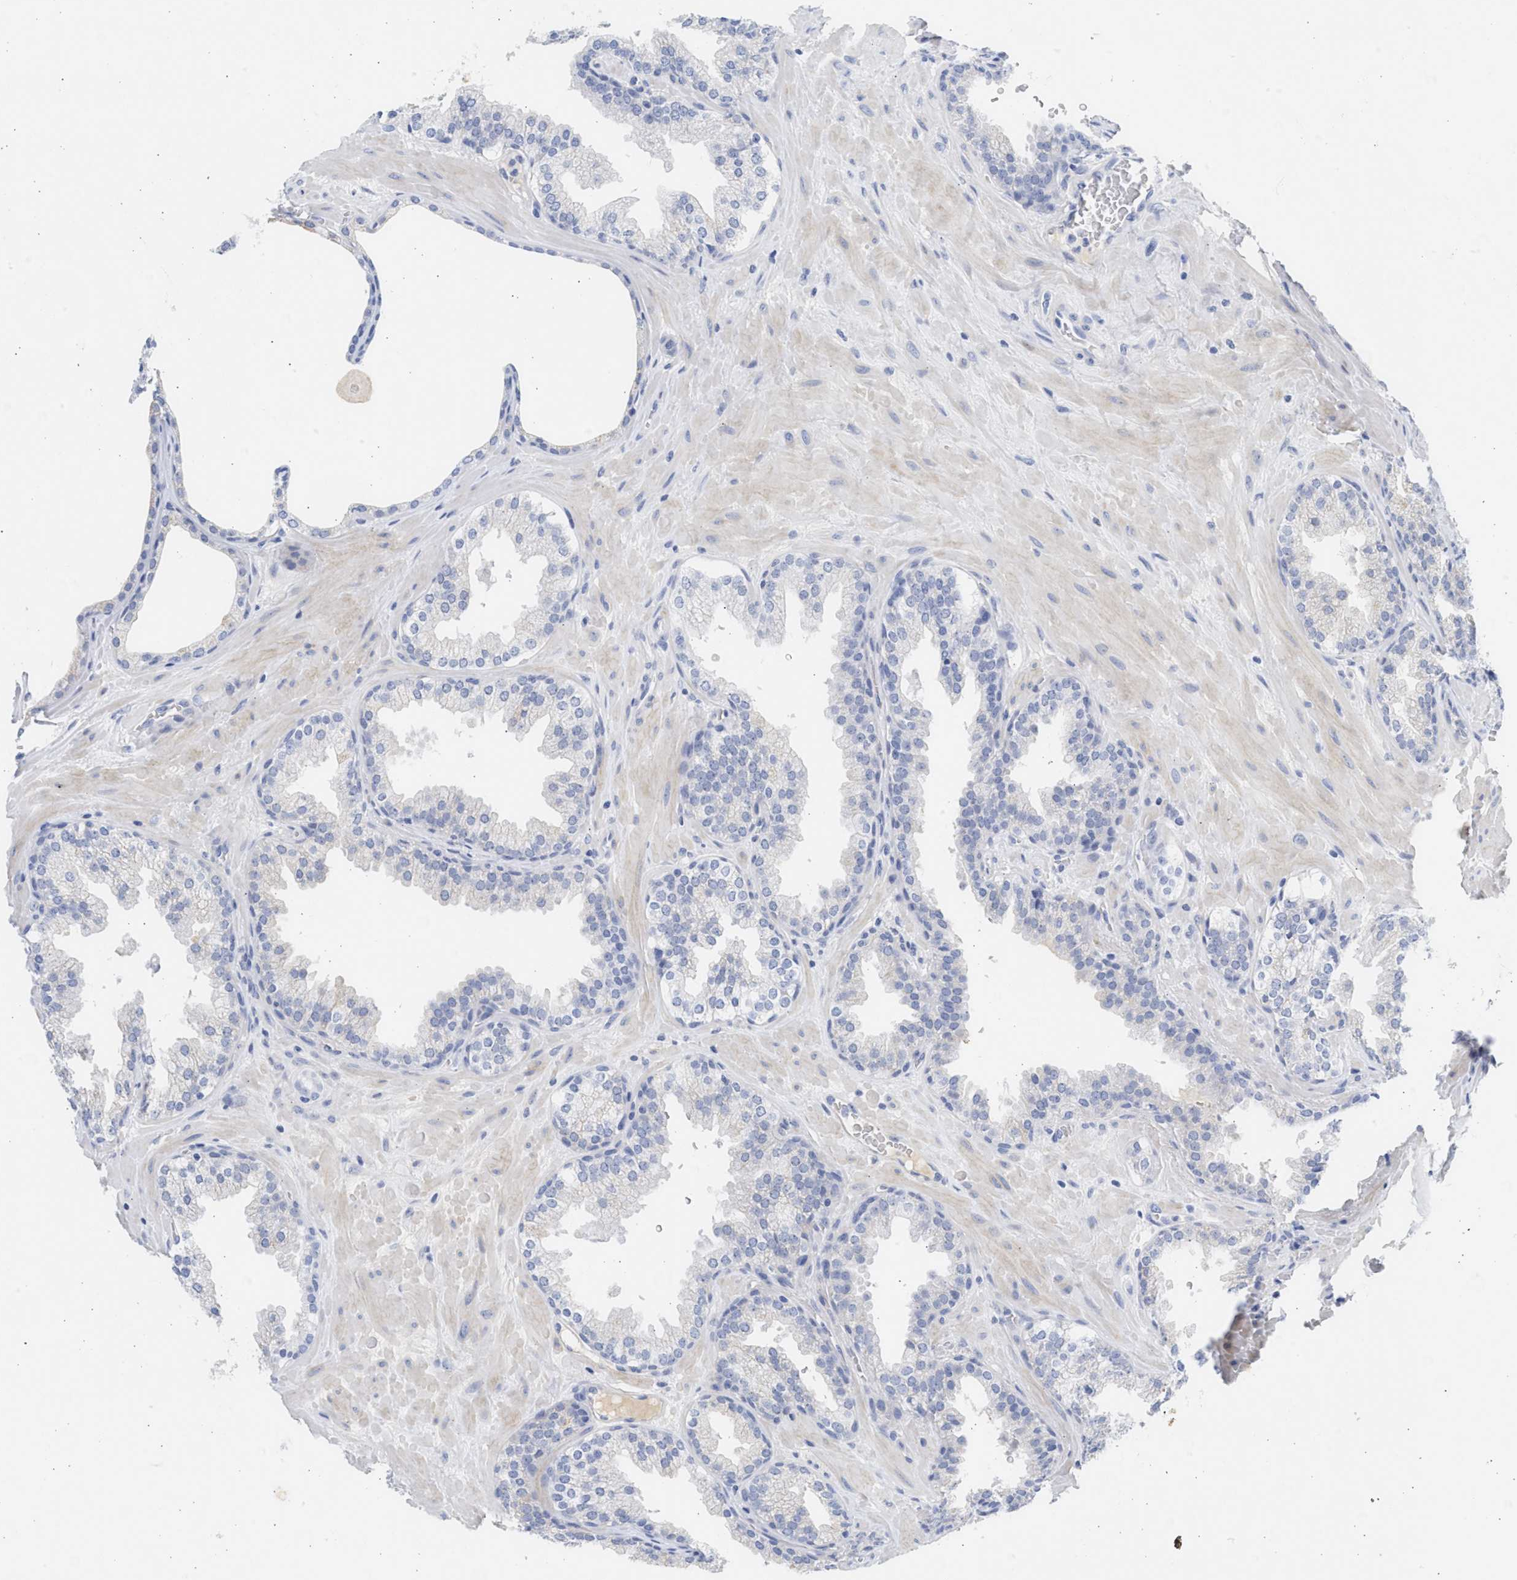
{"staining": {"intensity": "negative", "quantity": "none", "location": "none"}, "tissue": "prostate", "cell_type": "Glandular cells", "image_type": "normal", "snomed": [{"axis": "morphology", "description": "Normal tissue, NOS"}, {"axis": "topography", "description": "Prostate"}], "caption": "Prostate was stained to show a protein in brown. There is no significant staining in glandular cells. Nuclei are stained in blue.", "gene": "SPATA3", "patient": {"sex": "male", "age": 51}}